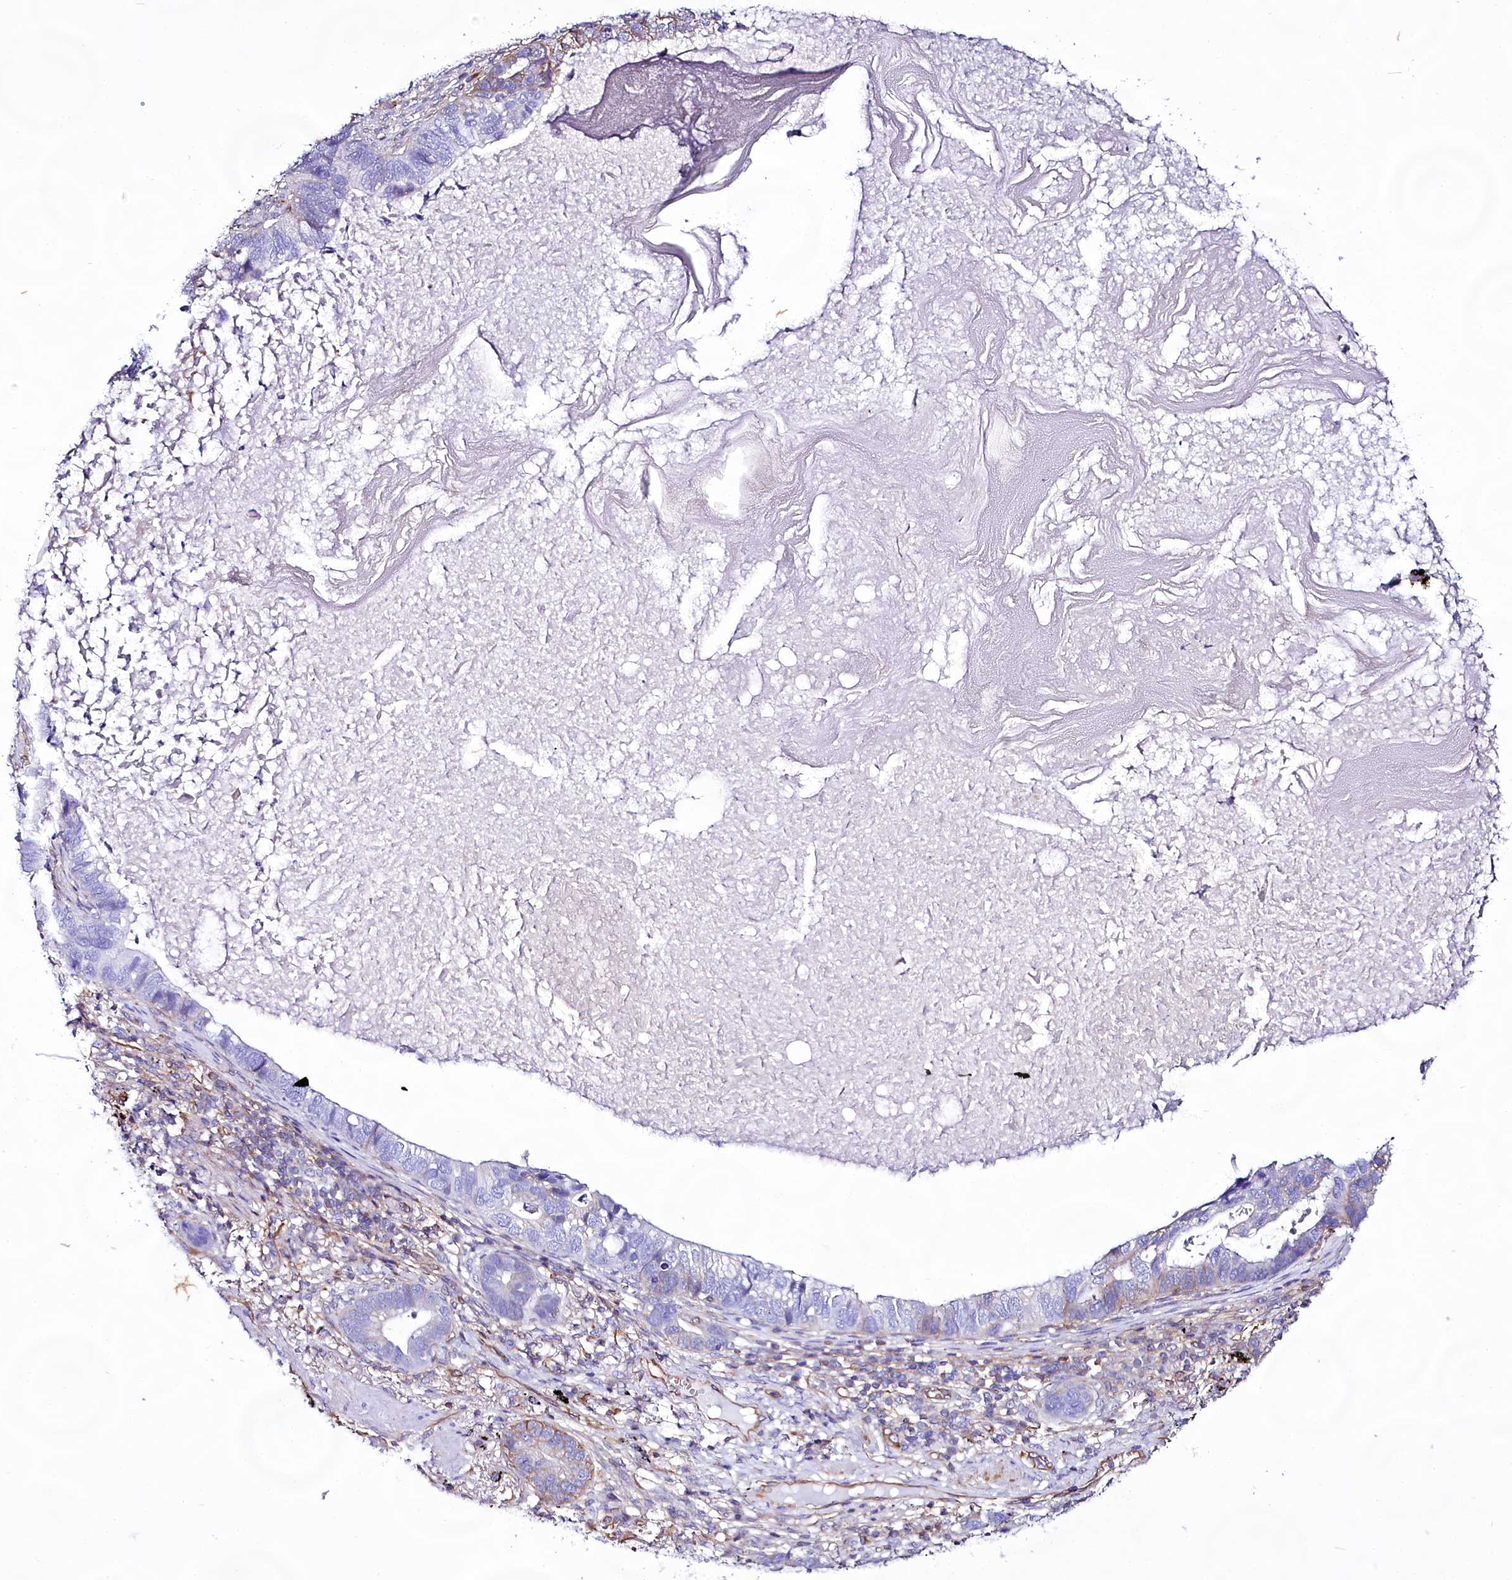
{"staining": {"intensity": "negative", "quantity": "none", "location": "none"}, "tissue": "lung cancer", "cell_type": "Tumor cells", "image_type": "cancer", "snomed": [{"axis": "morphology", "description": "Adenocarcinoma, NOS"}, {"axis": "topography", "description": "Lung"}], "caption": "This is an immunohistochemistry histopathology image of lung cancer (adenocarcinoma). There is no staining in tumor cells.", "gene": "CD99", "patient": {"sex": "male", "age": 67}}